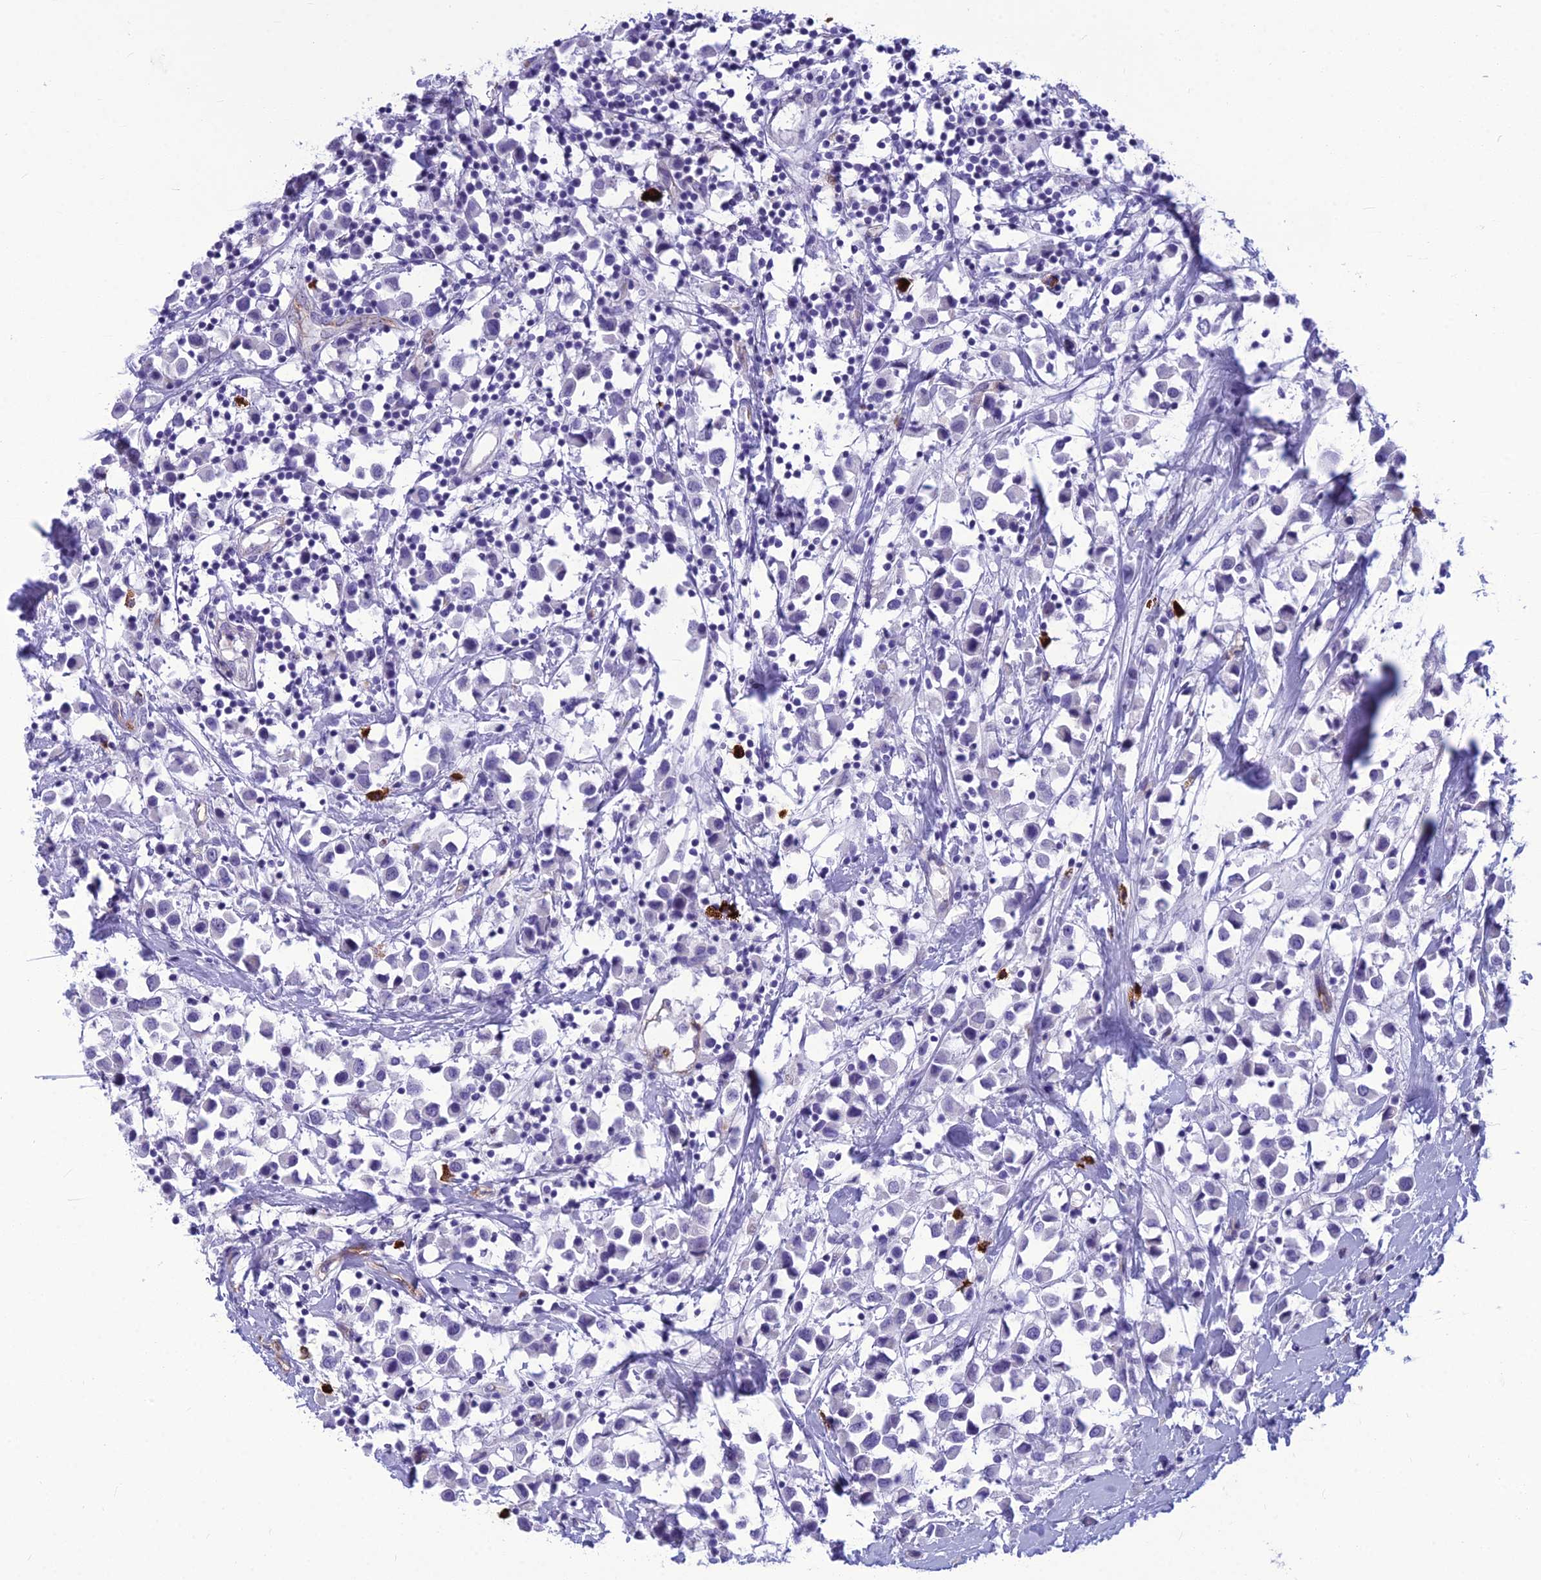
{"staining": {"intensity": "negative", "quantity": "none", "location": "none"}, "tissue": "breast cancer", "cell_type": "Tumor cells", "image_type": "cancer", "snomed": [{"axis": "morphology", "description": "Duct carcinoma"}, {"axis": "topography", "description": "Breast"}], "caption": "This micrograph is of breast intraductal carcinoma stained with immunohistochemistry (IHC) to label a protein in brown with the nuclei are counter-stained blue. There is no expression in tumor cells.", "gene": "BBS7", "patient": {"sex": "female", "age": 61}}